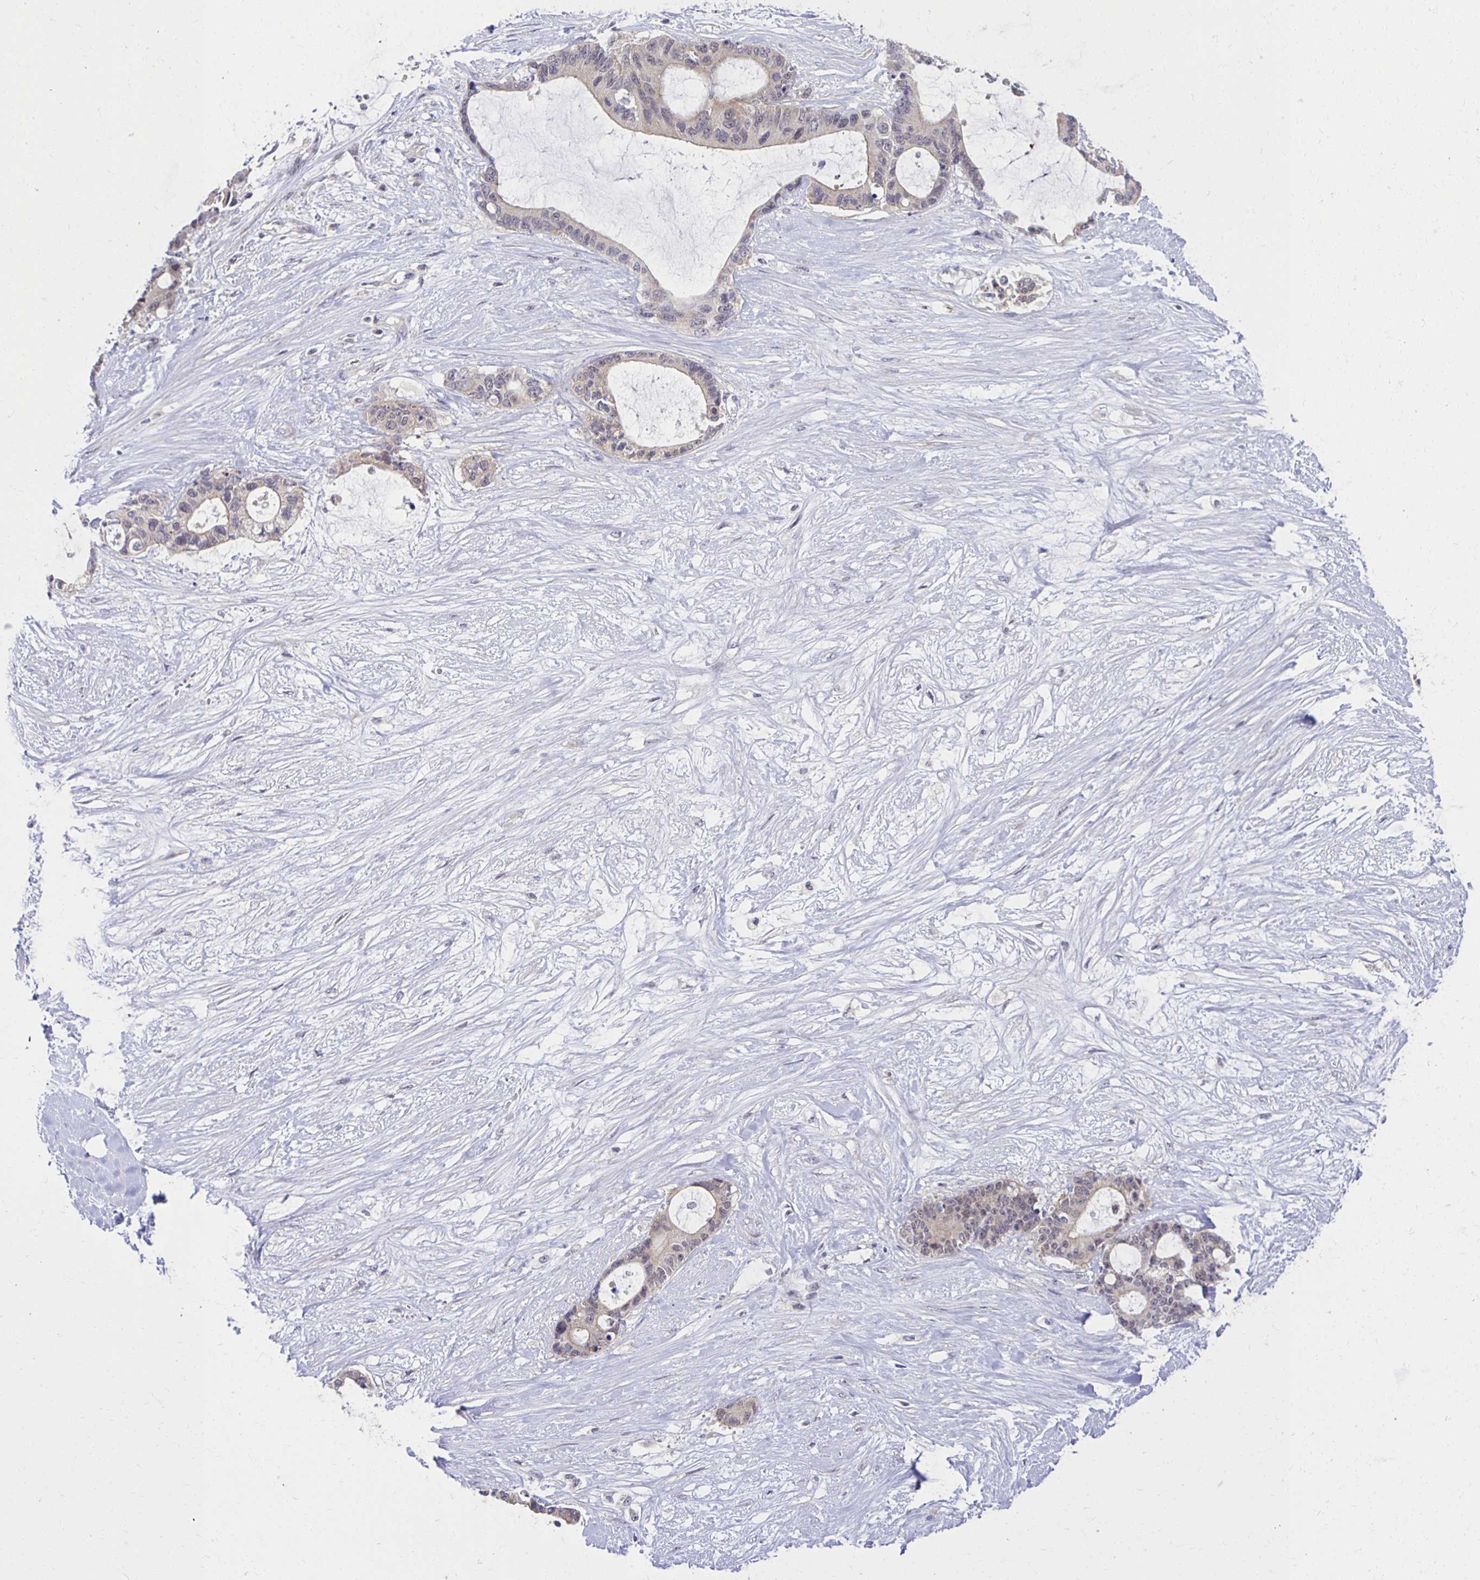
{"staining": {"intensity": "negative", "quantity": "none", "location": "none"}, "tissue": "liver cancer", "cell_type": "Tumor cells", "image_type": "cancer", "snomed": [{"axis": "morphology", "description": "Normal tissue, NOS"}, {"axis": "morphology", "description": "Cholangiocarcinoma"}, {"axis": "topography", "description": "Liver"}, {"axis": "topography", "description": "Peripheral nerve tissue"}], "caption": "Histopathology image shows no protein staining in tumor cells of cholangiocarcinoma (liver) tissue.", "gene": "MIEN1", "patient": {"sex": "female", "age": 73}}